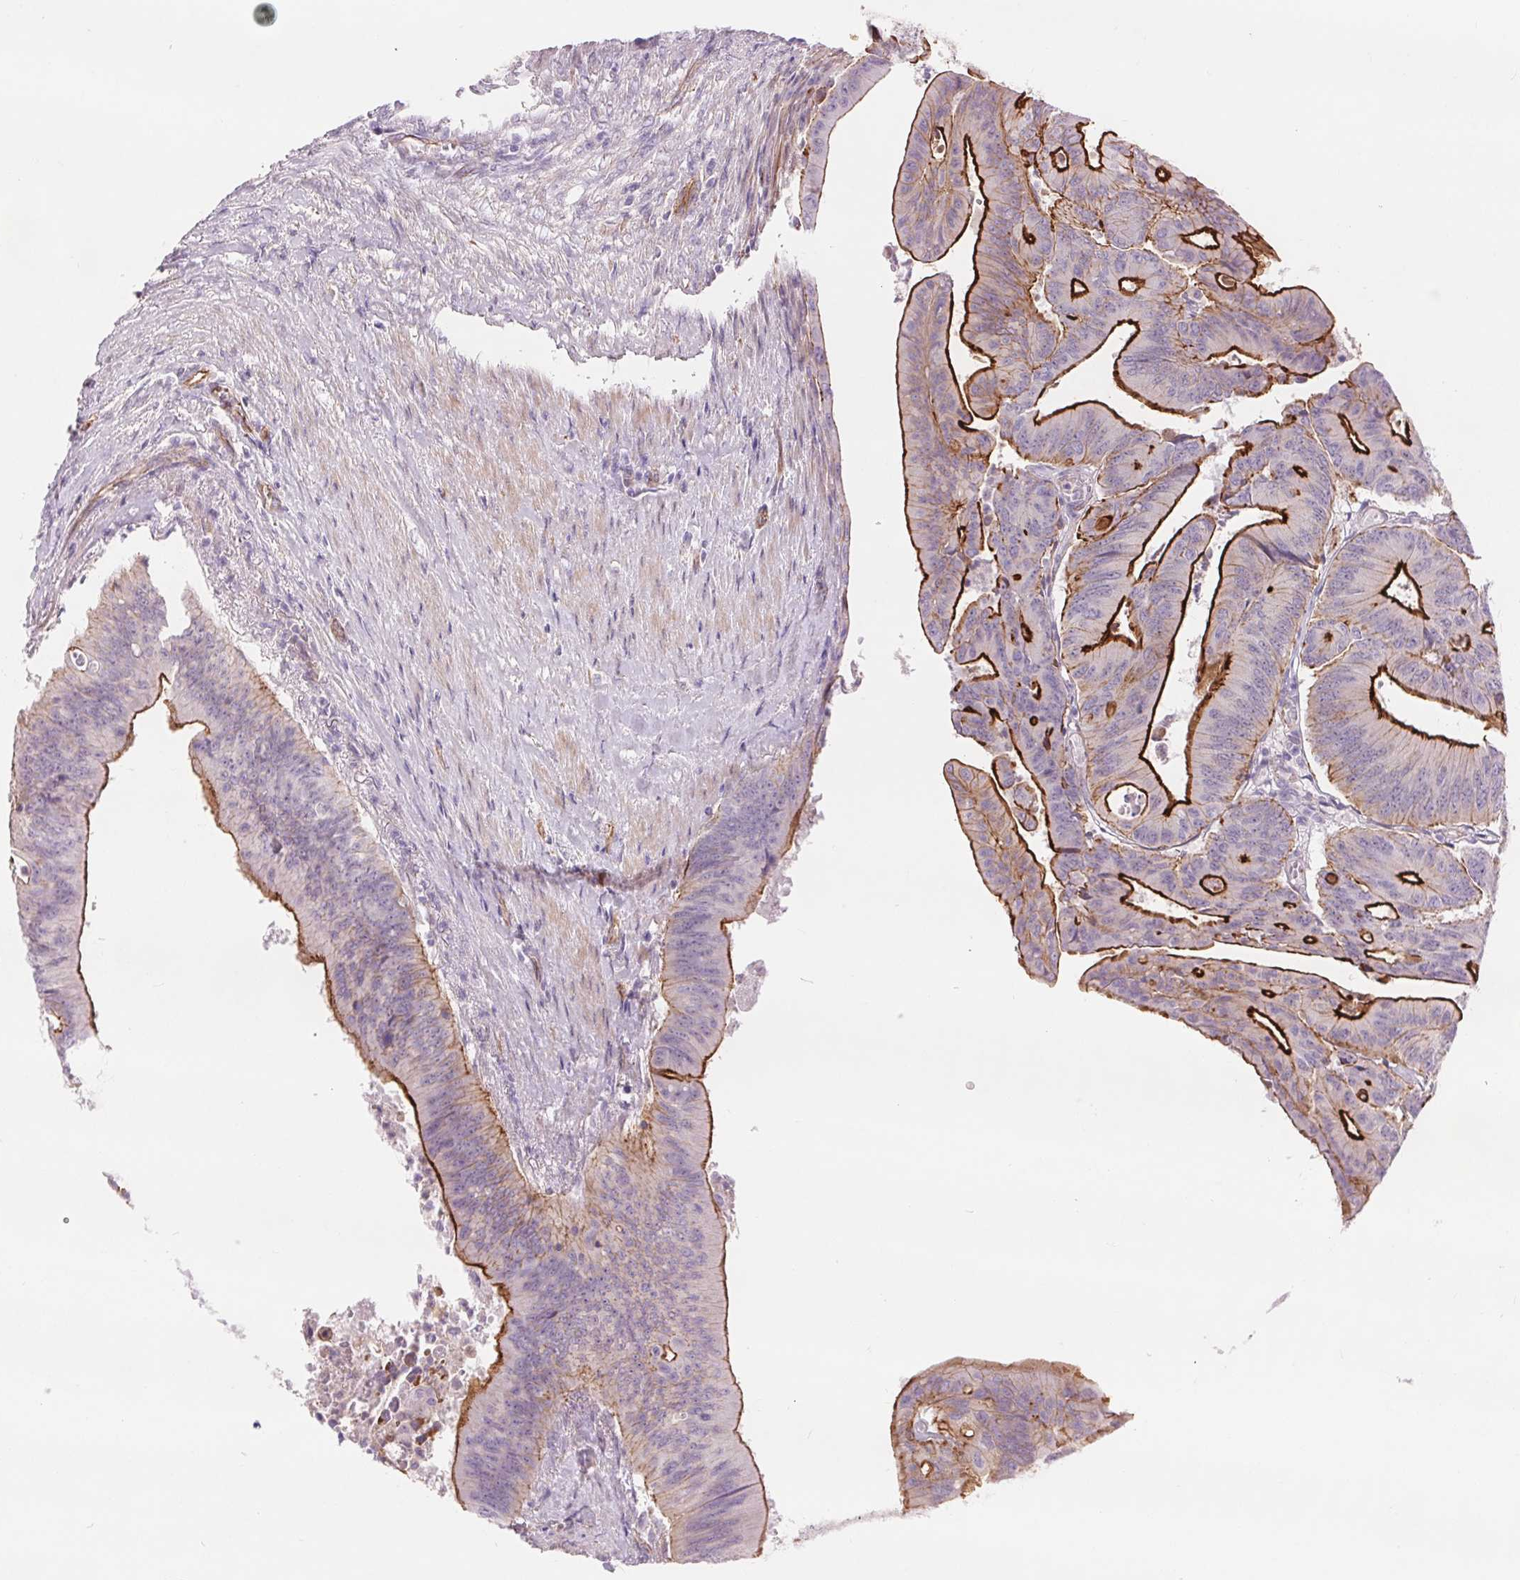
{"staining": {"intensity": "strong", "quantity": "25%-75%", "location": "cytoplasmic/membranous"}, "tissue": "colorectal cancer", "cell_type": "Tumor cells", "image_type": "cancer", "snomed": [{"axis": "morphology", "description": "Adenocarcinoma, NOS"}, {"axis": "topography", "description": "Colon"}], "caption": "Strong cytoplasmic/membranous positivity for a protein is seen in approximately 25%-75% of tumor cells of colorectal cancer (adenocarcinoma) using immunohistochemistry (IHC).", "gene": "DIXDC1", "patient": {"sex": "male", "age": 65}}